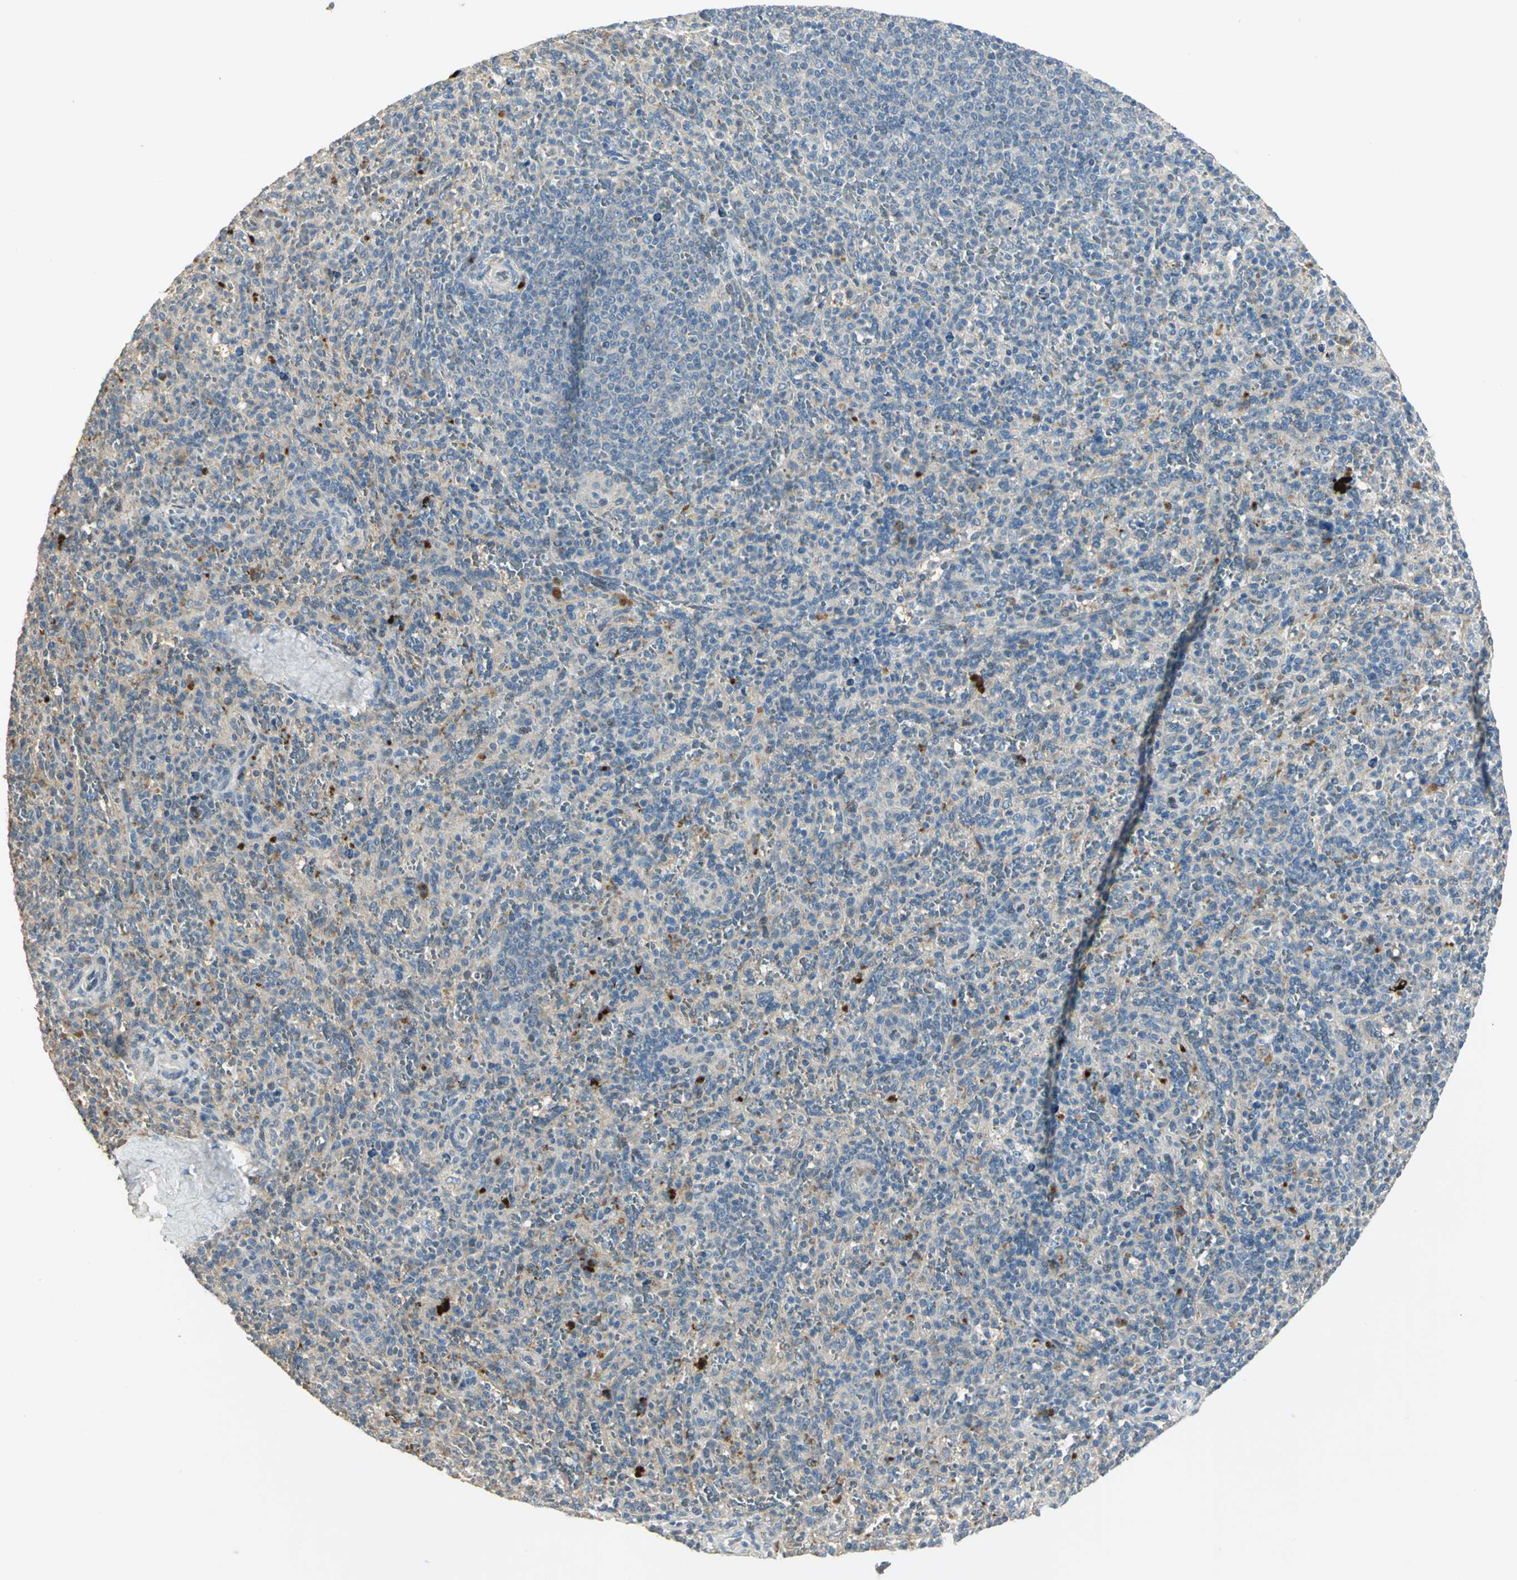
{"staining": {"intensity": "weak", "quantity": "<25%", "location": "cytoplasmic/membranous"}, "tissue": "spleen", "cell_type": "Cells in red pulp", "image_type": "normal", "snomed": [{"axis": "morphology", "description": "Normal tissue, NOS"}, {"axis": "topography", "description": "Spleen"}], "caption": "A photomicrograph of spleen stained for a protein shows no brown staining in cells in red pulp. (Brightfield microscopy of DAB immunohistochemistry at high magnification).", "gene": "PROC", "patient": {"sex": "male", "age": 36}}